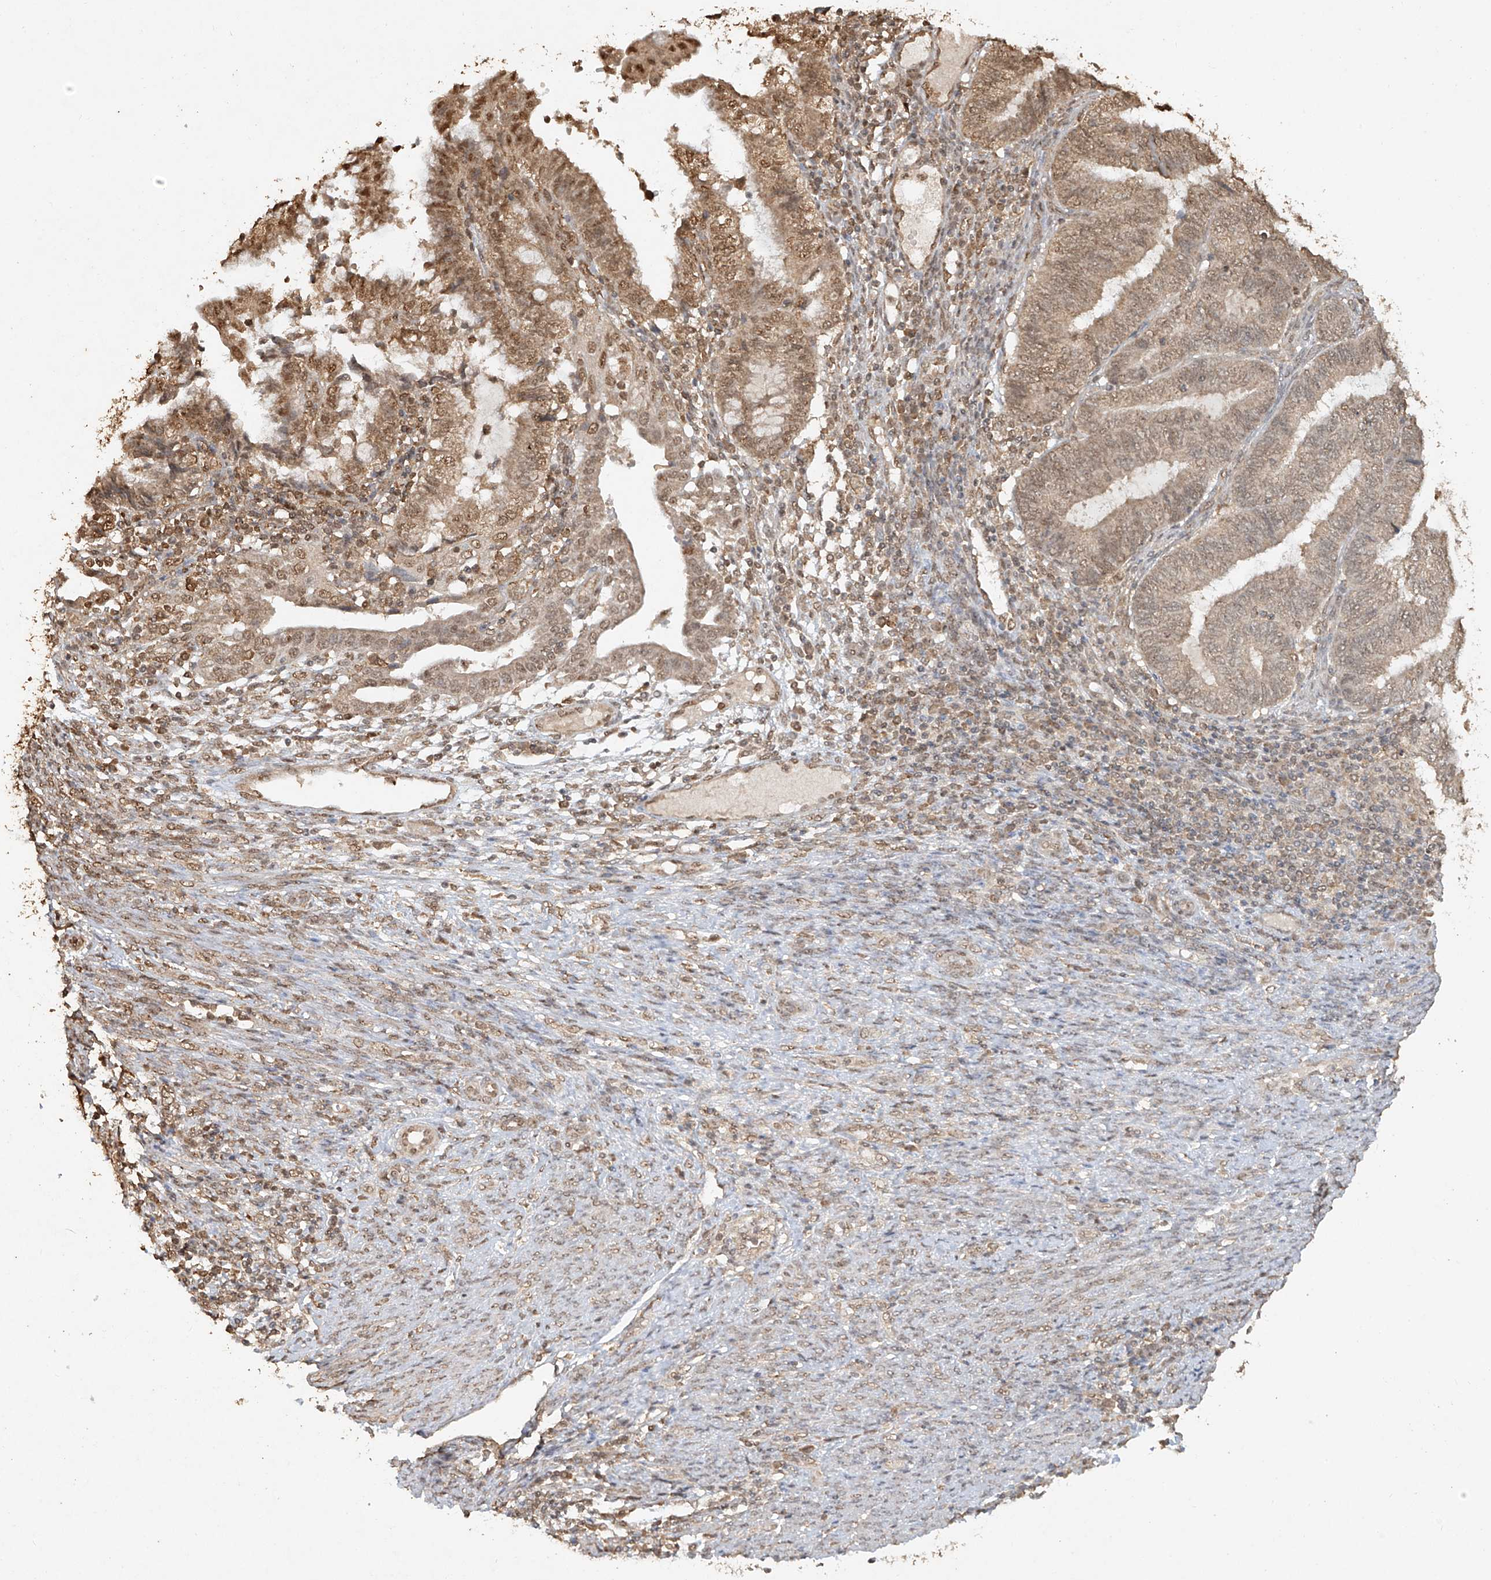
{"staining": {"intensity": "moderate", "quantity": ">75%", "location": "nuclear"}, "tissue": "endometrial cancer", "cell_type": "Tumor cells", "image_type": "cancer", "snomed": [{"axis": "morphology", "description": "Adenocarcinoma, NOS"}, {"axis": "topography", "description": "Uterus"}, {"axis": "topography", "description": "Endometrium"}], "caption": "An immunohistochemistry (IHC) histopathology image of tumor tissue is shown. Protein staining in brown highlights moderate nuclear positivity in endometrial adenocarcinoma within tumor cells.", "gene": "TIGAR", "patient": {"sex": "female", "age": 70}}